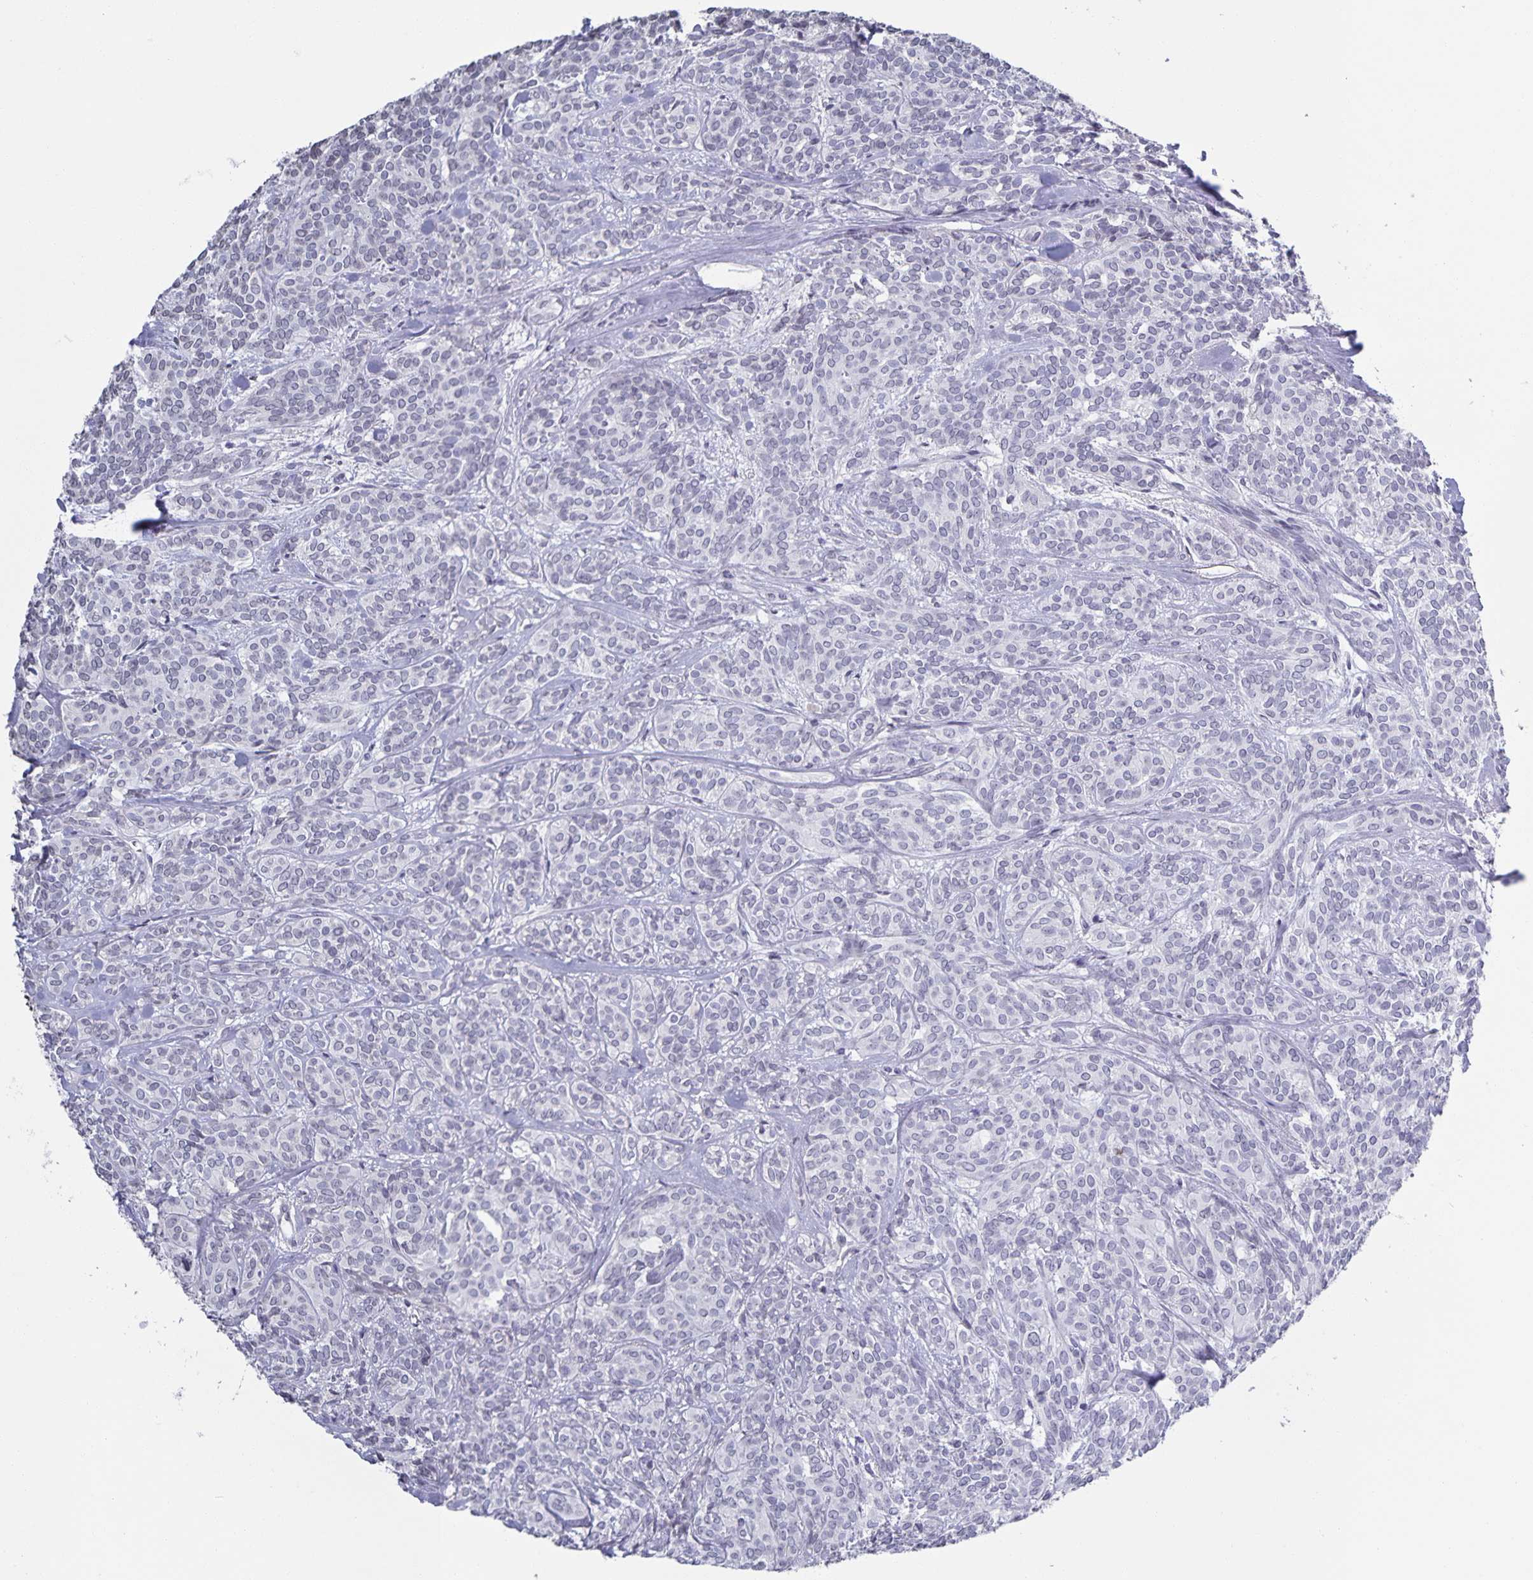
{"staining": {"intensity": "negative", "quantity": "none", "location": "none"}, "tissue": "head and neck cancer", "cell_type": "Tumor cells", "image_type": "cancer", "snomed": [{"axis": "morphology", "description": "Adenocarcinoma, NOS"}, {"axis": "topography", "description": "Head-Neck"}], "caption": "High power microscopy histopathology image of an immunohistochemistry micrograph of adenocarcinoma (head and neck), revealing no significant staining in tumor cells.", "gene": "AQP4", "patient": {"sex": "female", "age": 57}}